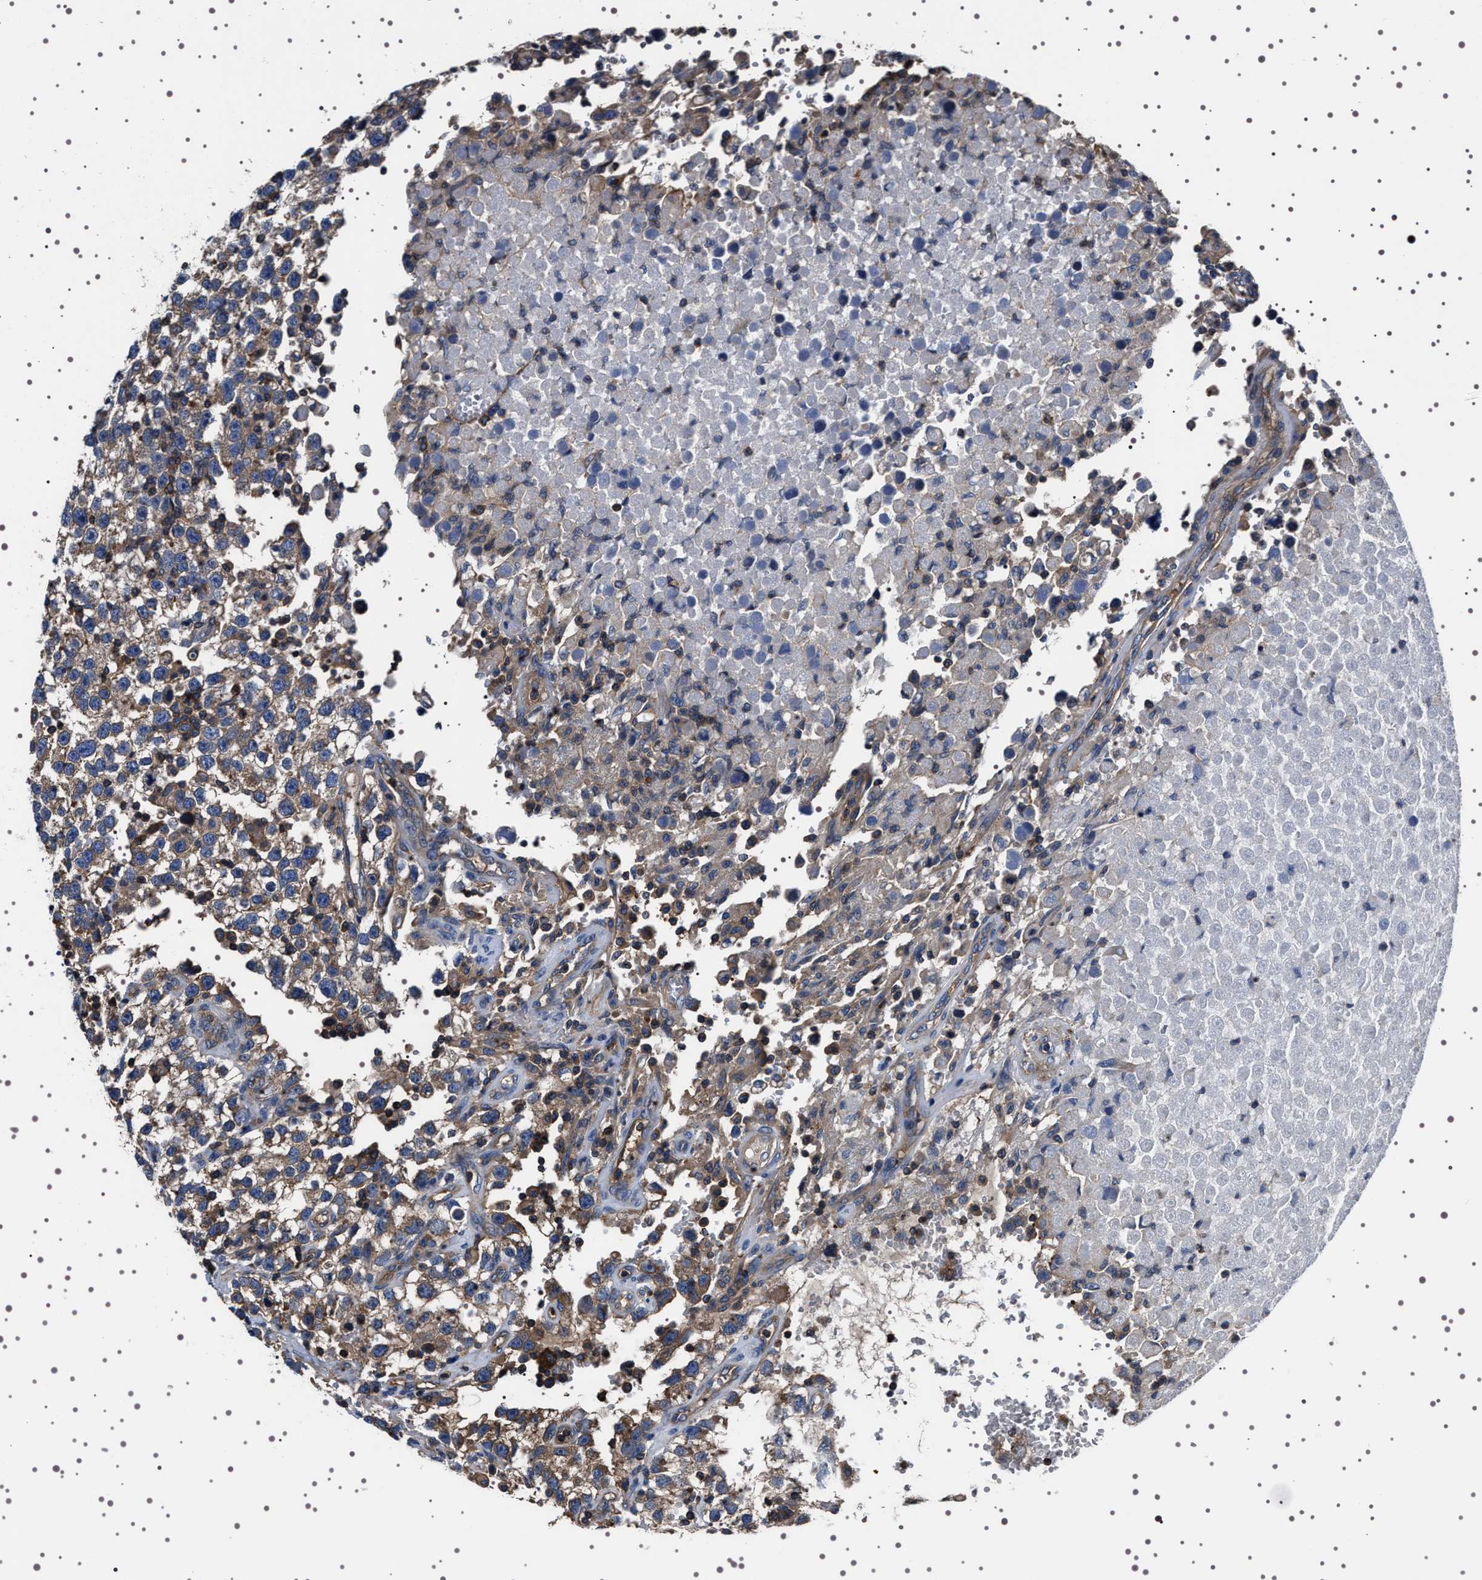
{"staining": {"intensity": "weak", "quantity": "<25%", "location": "cytoplasmic/membranous"}, "tissue": "testis cancer", "cell_type": "Tumor cells", "image_type": "cancer", "snomed": [{"axis": "morphology", "description": "Seminoma, NOS"}, {"axis": "topography", "description": "Testis"}], "caption": "The histopathology image shows no staining of tumor cells in testis cancer.", "gene": "WDR1", "patient": {"sex": "male", "age": 33}}